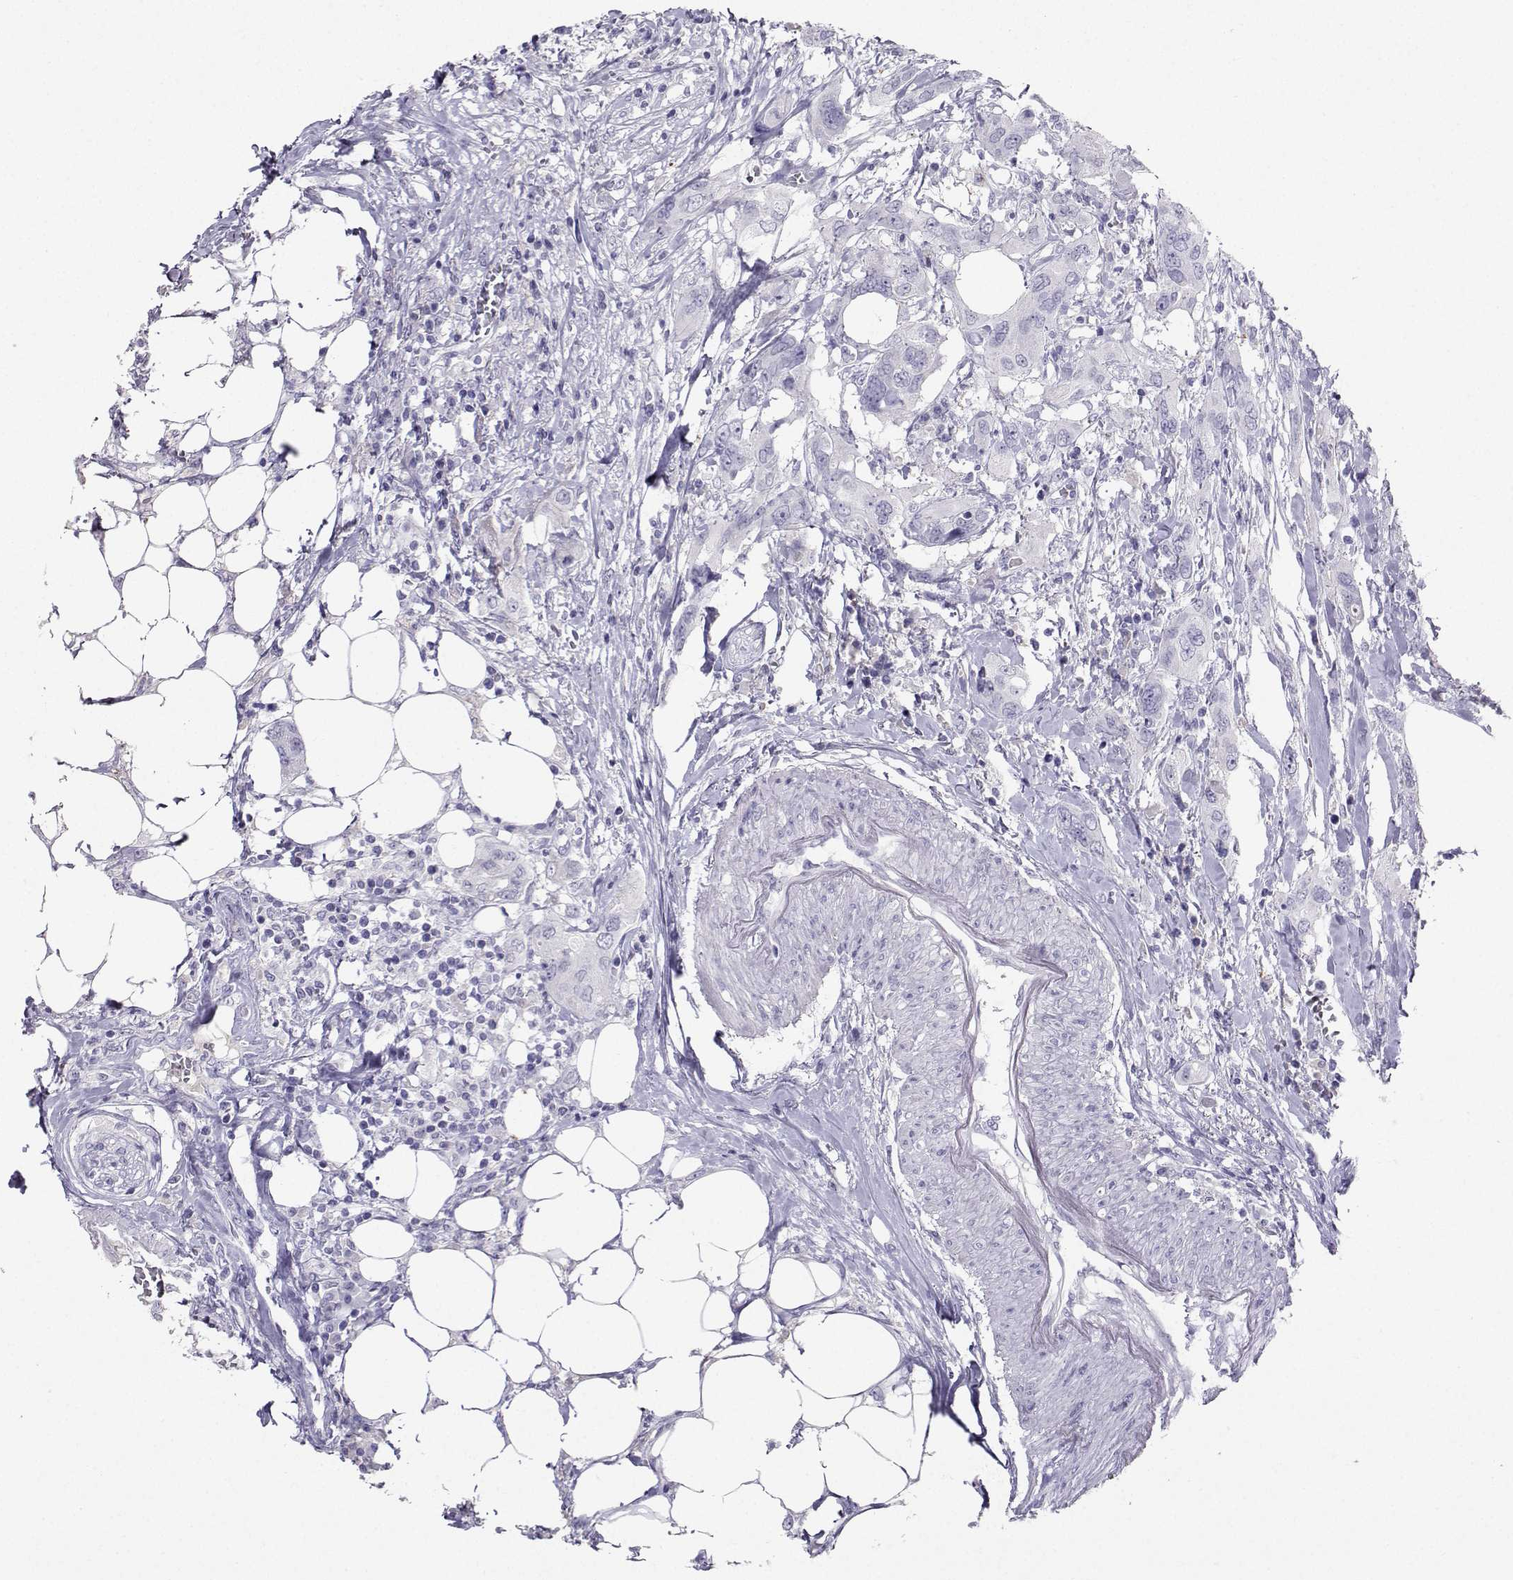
{"staining": {"intensity": "negative", "quantity": "none", "location": "none"}, "tissue": "urothelial cancer", "cell_type": "Tumor cells", "image_type": "cancer", "snomed": [{"axis": "morphology", "description": "Urothelial carcinoma, NOS"}, {"axis": "morphology", "description": "Urothelial carcinoma, High grade"}, {"axis": "topography", "description": "Urinary bladder"}], "caption": "Immunohistochemistry (IHC) photomicrograph of neoplastic tissue: urothelial cancer stained with DAB (3,3'-diaminobenzidine) reveals no significant protein expression in tumor cells. The staining was performed using DAB (3,3'-diaminobenzidine) to visualize the protein expression in brown, while the nuclei were stained in blue with hematoxylin (Magnification: 20x).", "gene": "GRIK4", "patient": {"sex": "male", "age": 63}}